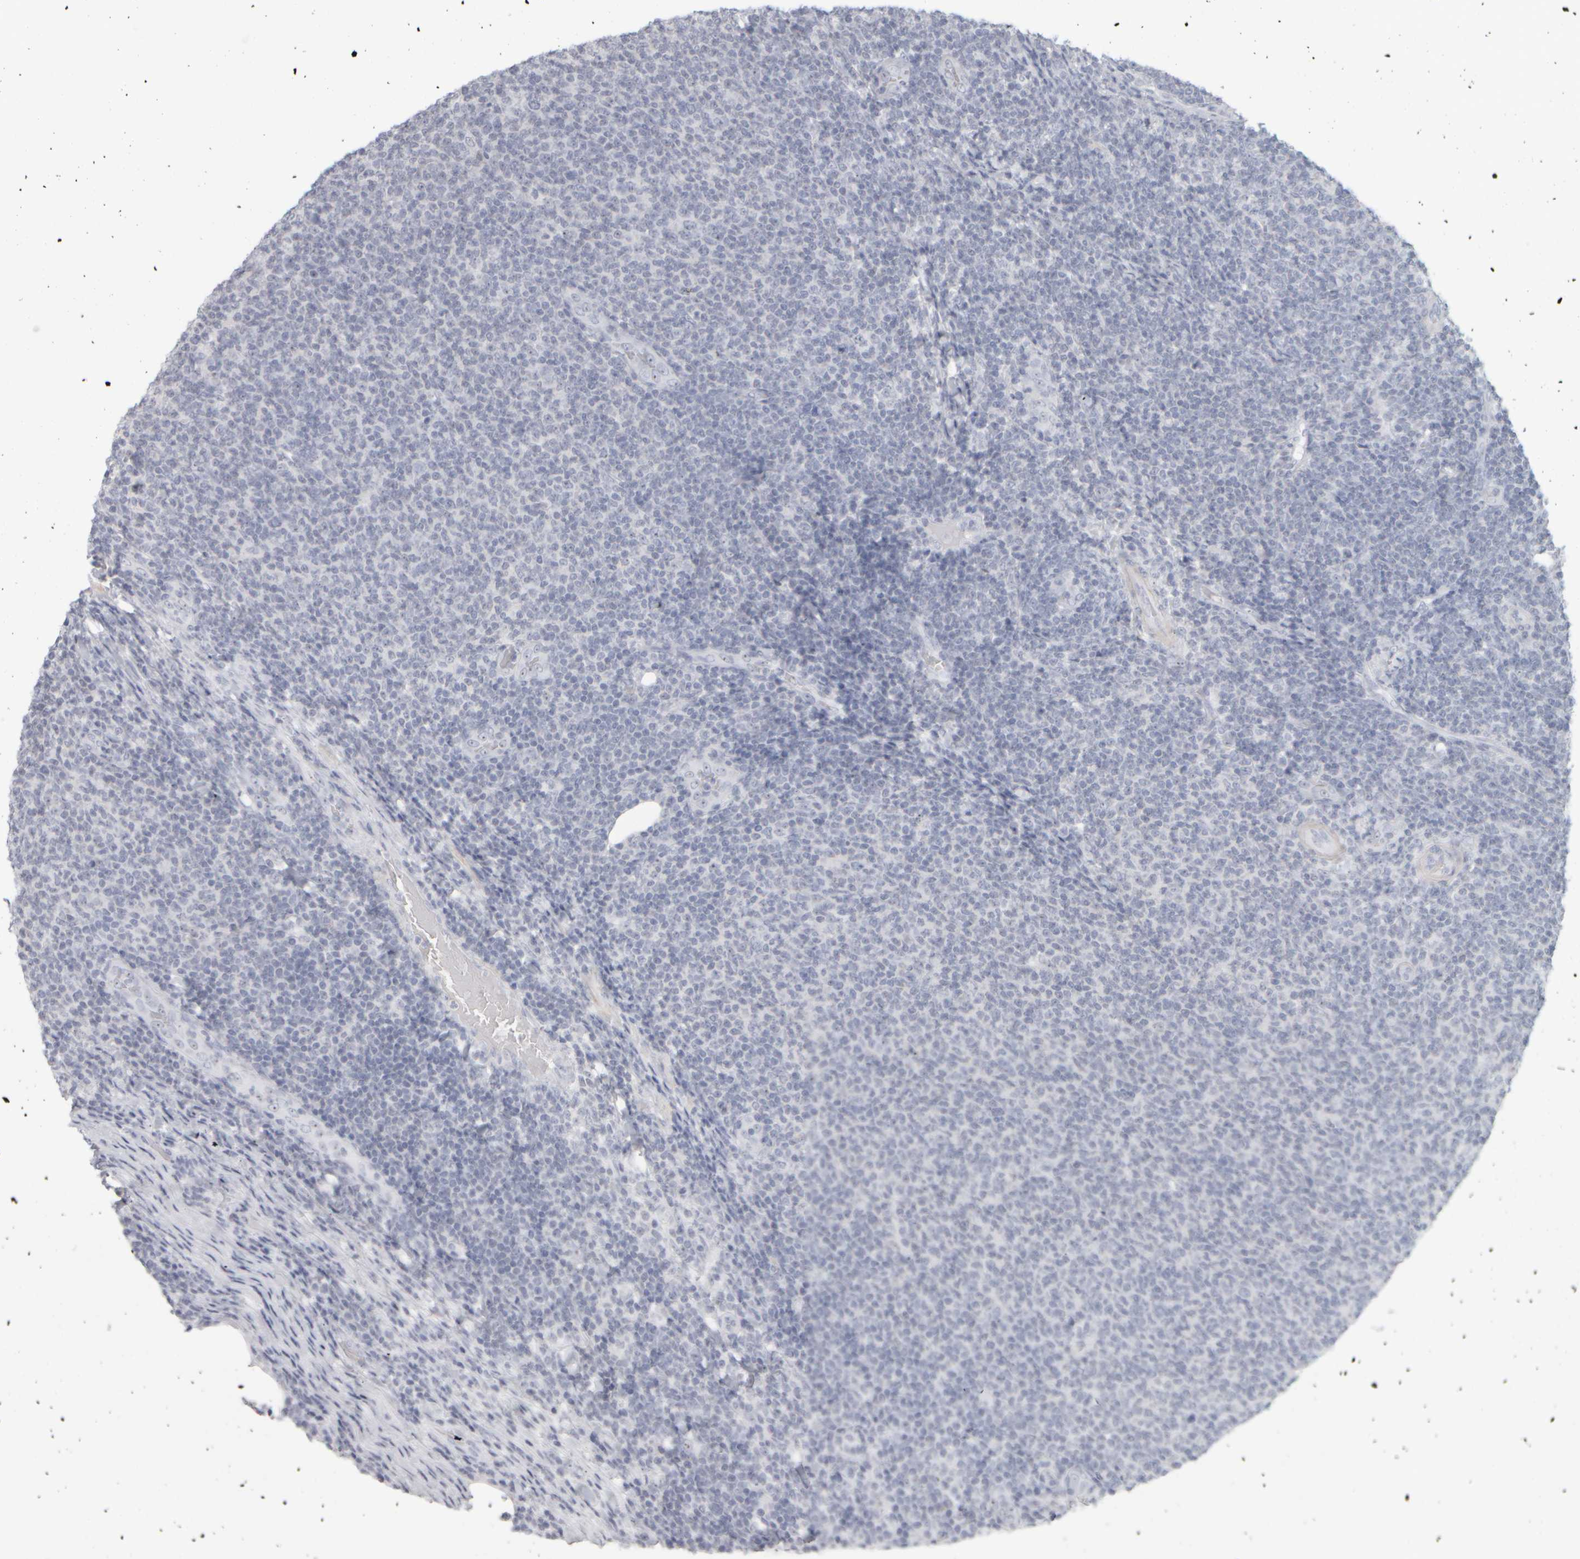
{"staining": {"intensity": "negative", "quantity": "none", "location": "none"}, "tissue": "lymphoma", "cell_type": "Tumor cells", "image_type": "cancer", "snomed": [{"axis": "morphology", "description": "Malignant lymphoma, non-Hodgkin's type, Low grade"}, {"axis": "topography", "description": "Lymph node"}], "caption": "Immunohistochemistry image of lymphoma stained for a protein (brown), which shows no expression in tumor cells.", "gene": "DCXR", "patient": {"sex": "male", "age": 66}}